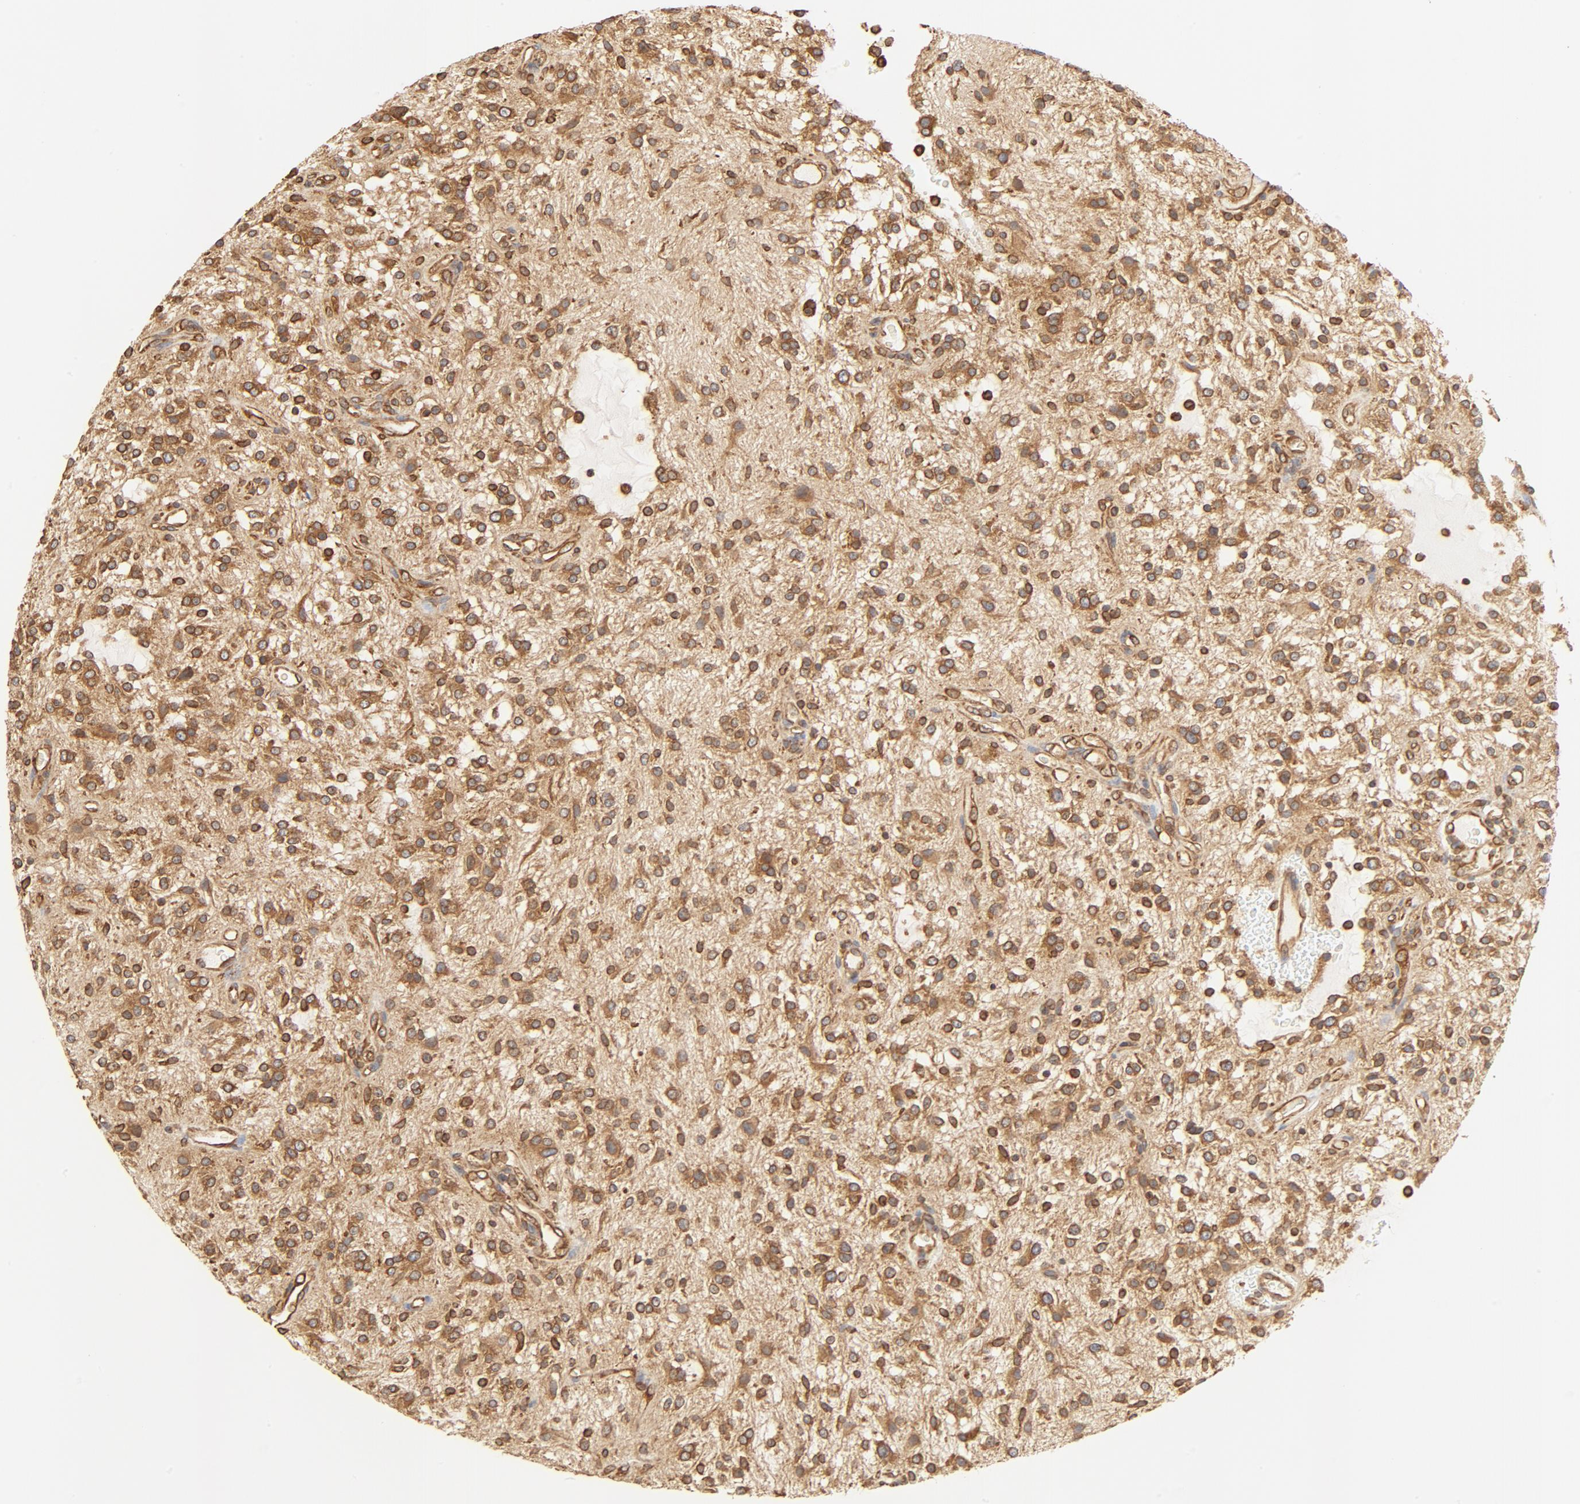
{"staining": {"intensity": "moderate", "quantity": ">75%", "location": "cytoplasmic/membranous"}, "tissue": "glioma", "cell_type": "Tumor cells", "image_type": "cancer", "snomed": [{"axis": "morphology", "description": "Glioma, malignant, NOS"}, {"axis": "topography", "description": "Cerebellum"}], "caption": "Immunohistochemical staining of human glioma (malignant) reveals moderate cytoplasmic/membranous protein staining in approximately >75% of tumor cells.", "gene": "BCAP31", "patient": {"sex": "female", "age": 10}}